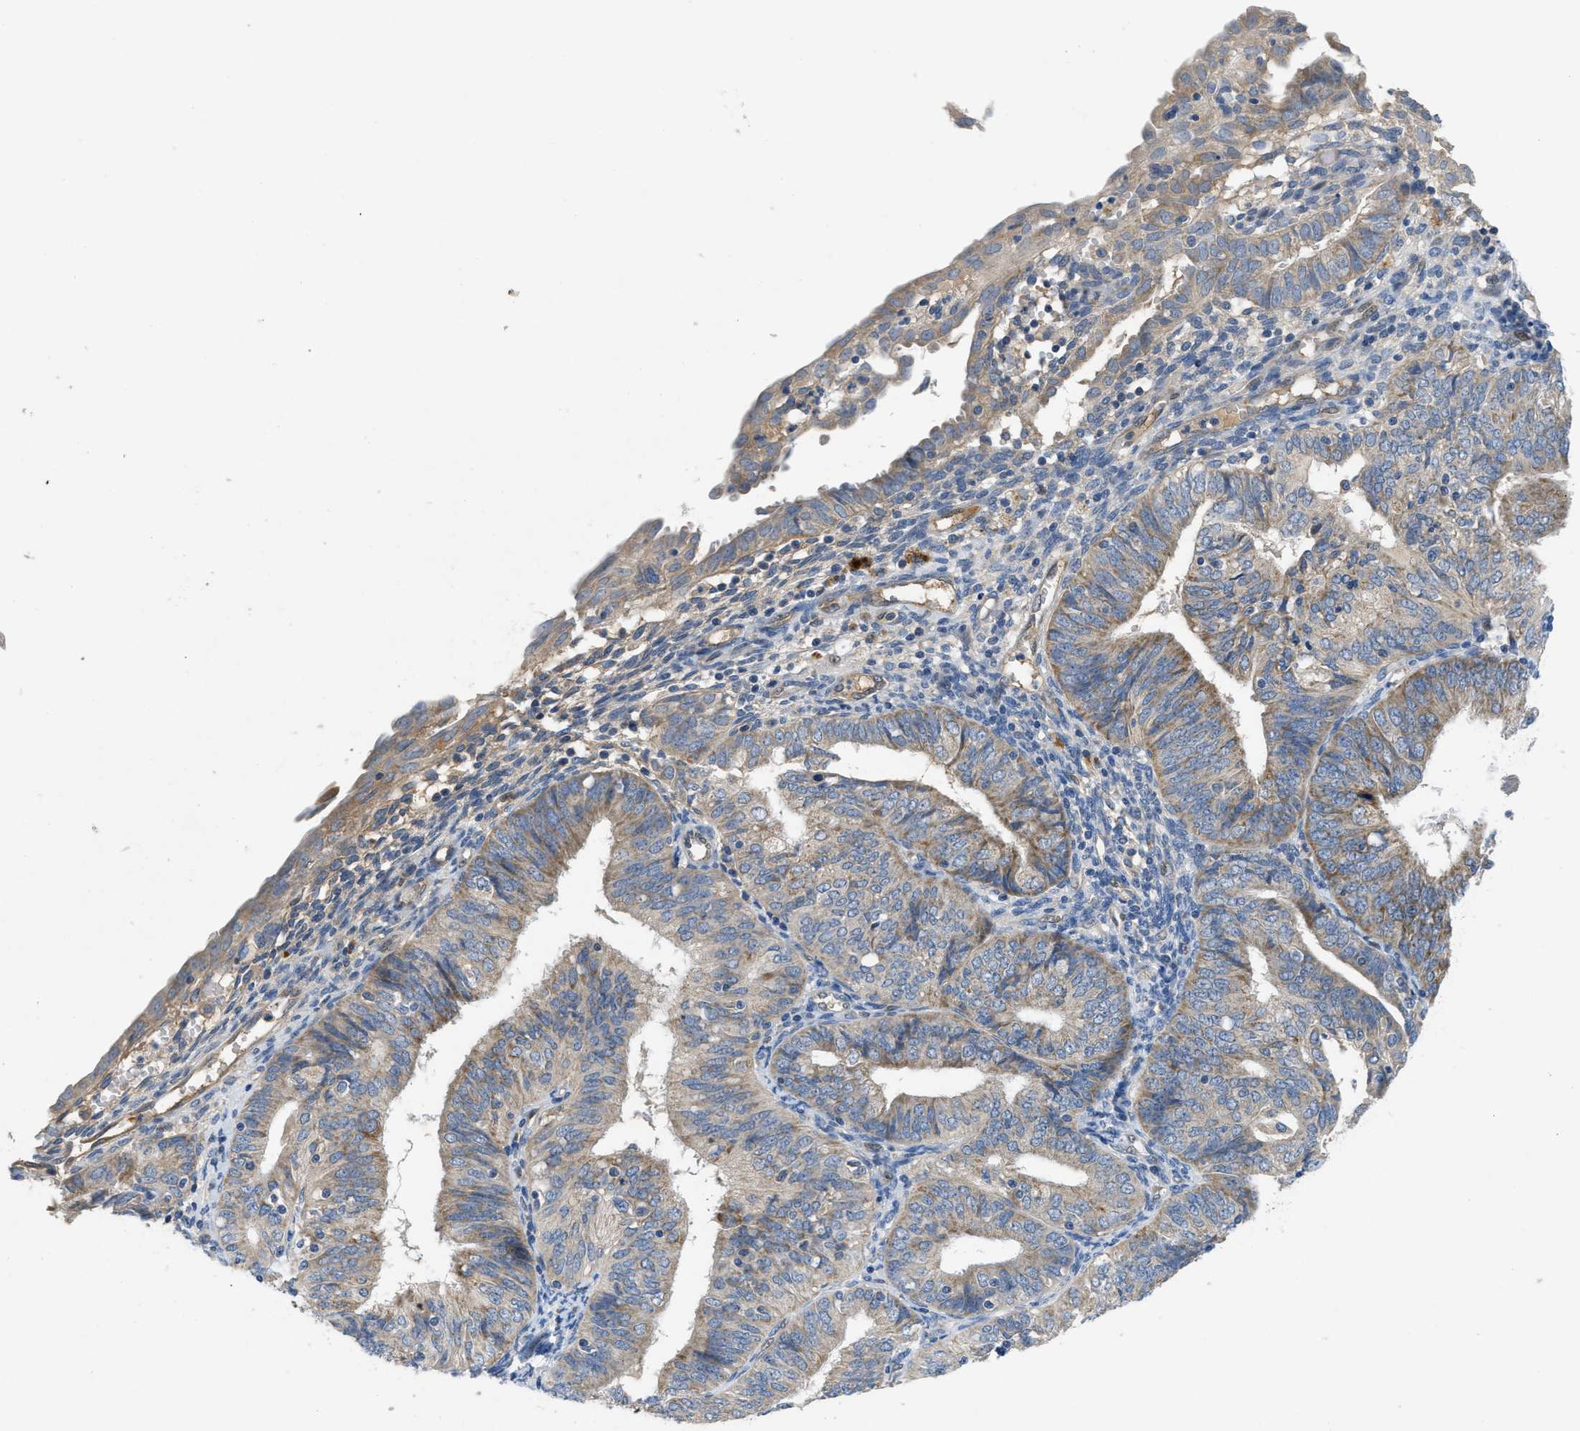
{"staining": {"intensity": "moderate", "quantity": ">75%", "location": "cytoplasmic/membranous"}, "tissue": "endometrial cancer", "cell_type": "Tumor cells", "image_type": "cancer", "snomed": [{"axis": "morphology", "description": "Adenocarcinoma, NOS"}, {"axis": "topography", "description": "Endometrium"}], "caption": "This histopathology image shows endometrial cancer stained with IHC to label a protein in brown. The cytoplasmic/membranous of tumor cells show moderate positivity for the protein. Nuclei are counter-stained blue.", "gene": "PNKD", "patient": {"sex": "female", "age": 58}}